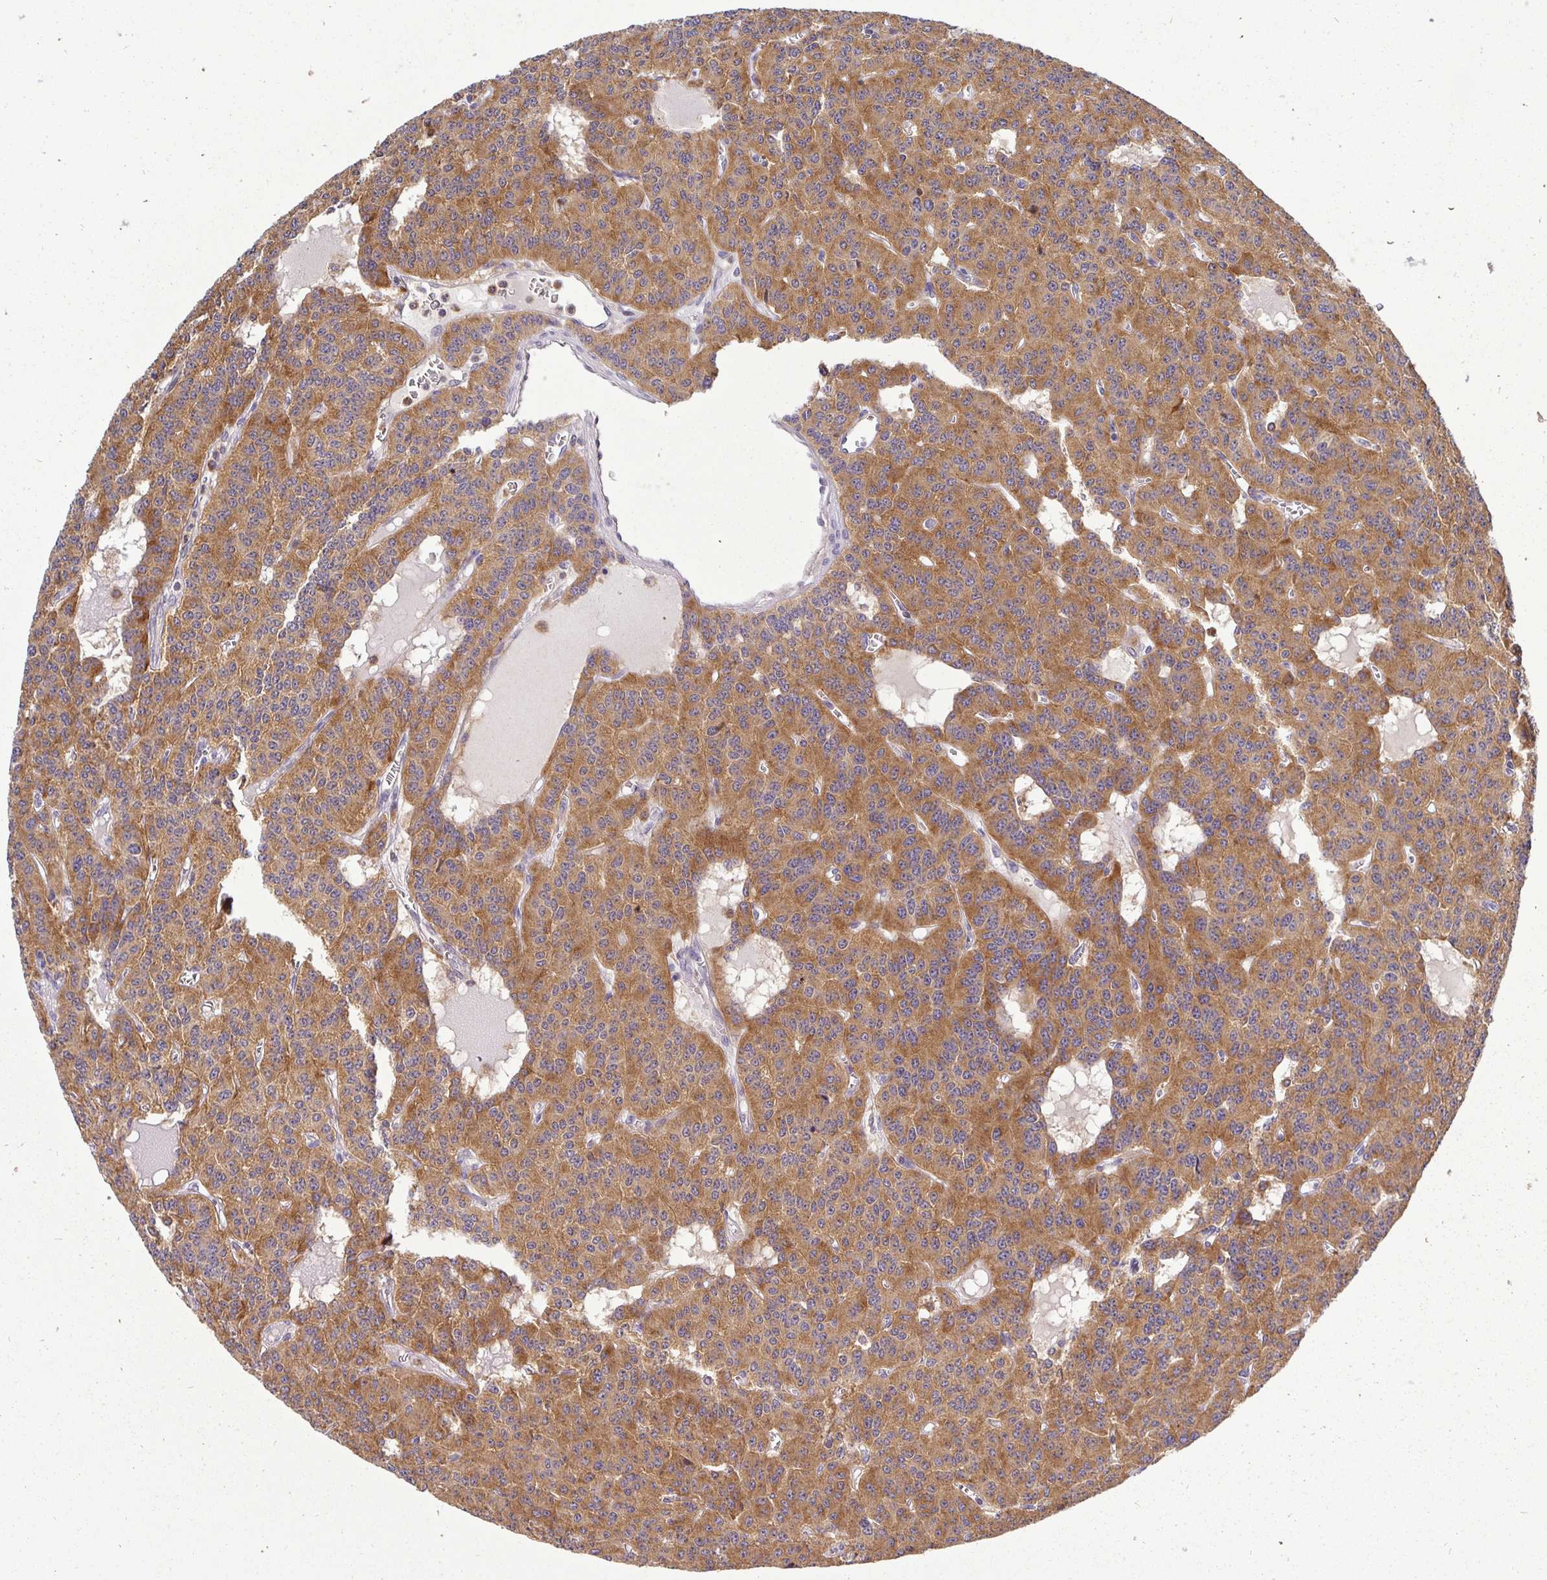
{"staining": {"intensity": "moderate", "quantity": ">75%", "location": "cytoplasmic/membranous"}, "tissue": "carcinoid", "cell_type": "Tumor cells", "image_type": "cancer", "snomed": [{"axis": "morphology", "description": "Carcinoid, malignant, NOS"}, {"axis": "topography", "description": "Lung"}], "caption": "Immunohistochemistry (DAB (3,3'-diaminobenzidine)) staining of human carcinoid reveals moderate cytoplasmic/membranous protein staining in approximately >75% of tumor cells. (brown staining indicates protein expression, while blue staining denotes nuclei).", "gene": "ATP6V1F", "patient": {"sex": "female", "age": 71}}